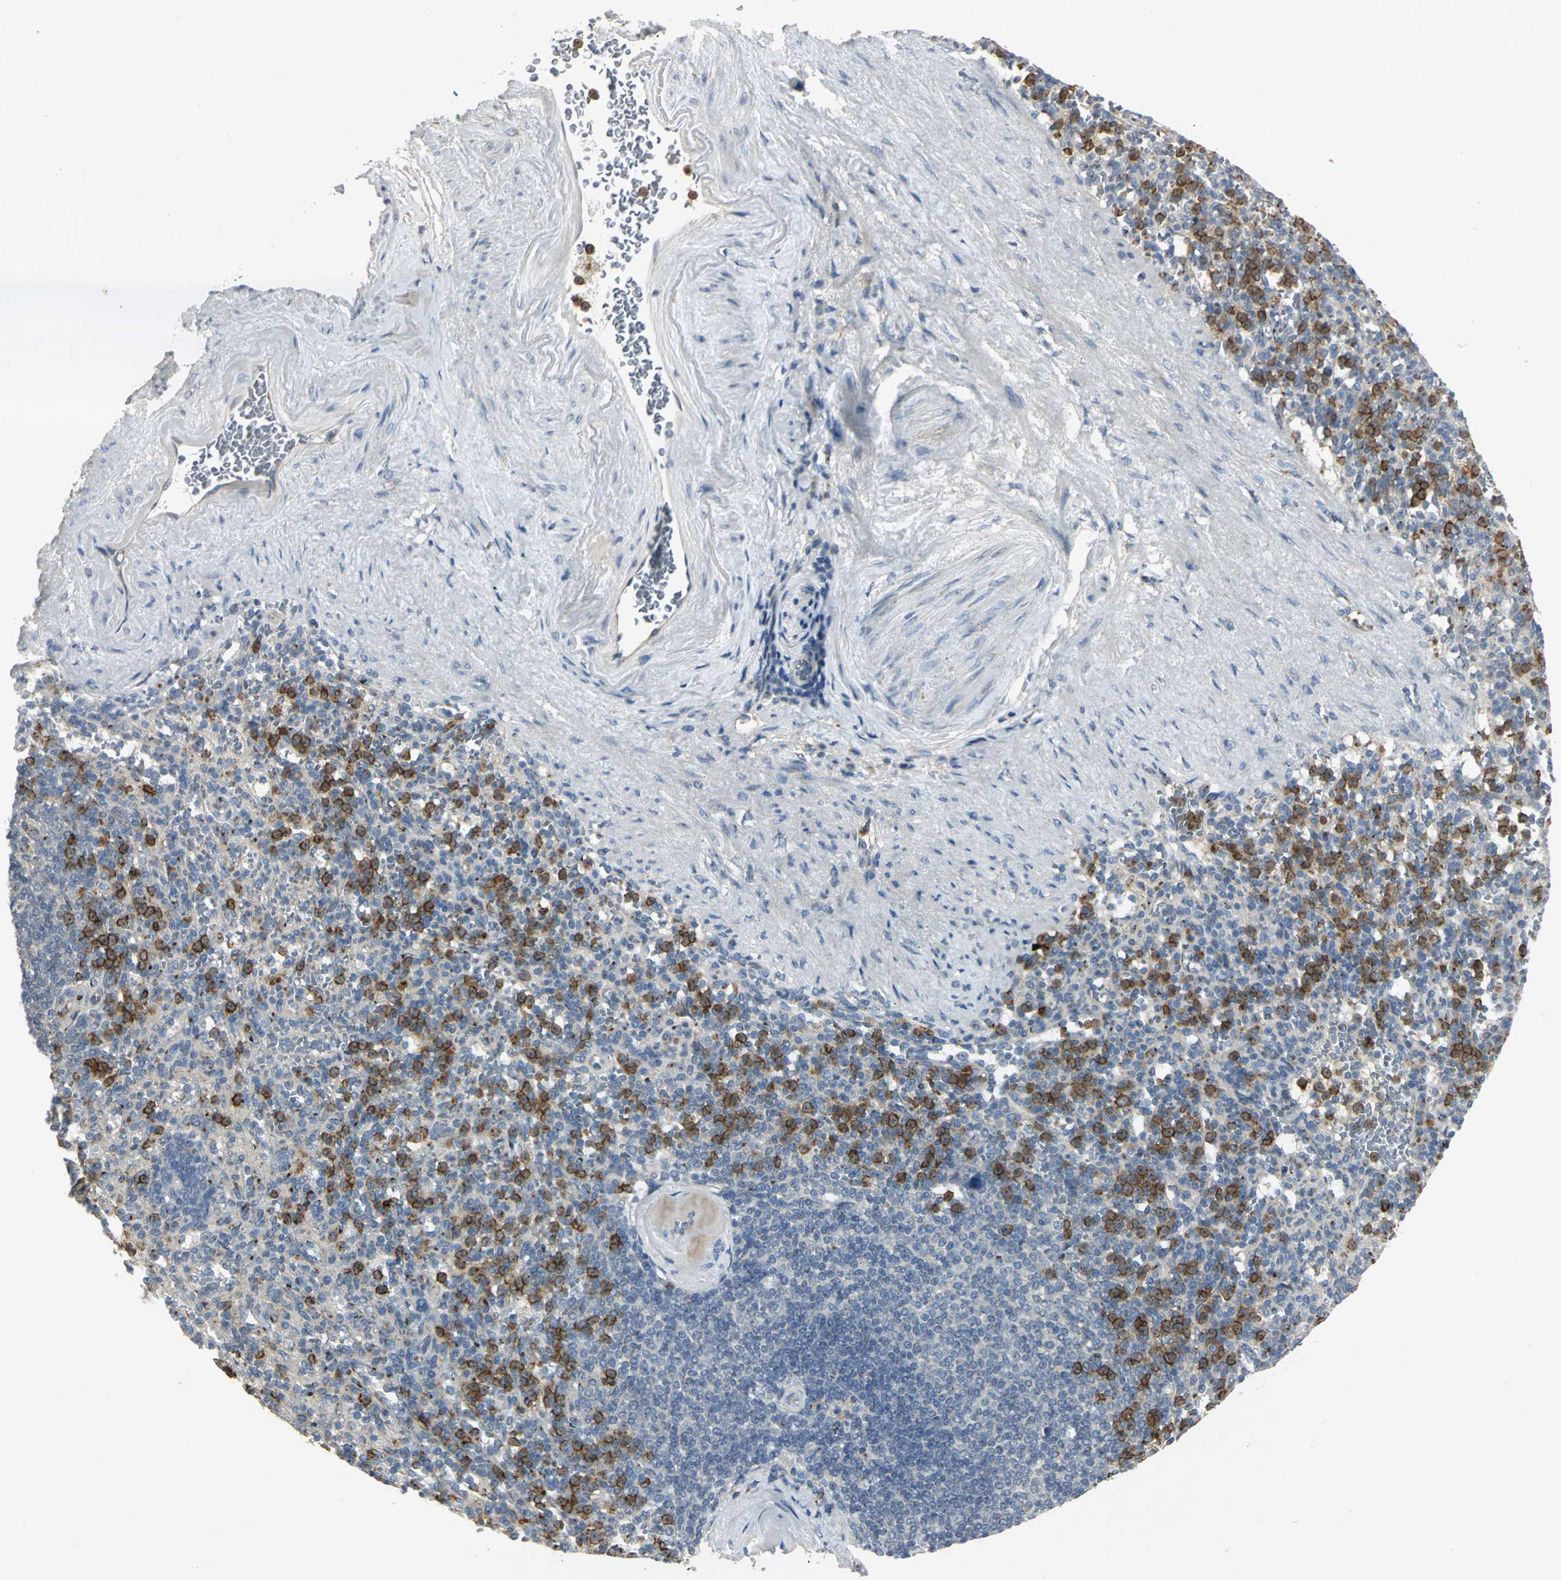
{"staining": {"intensity": "strong", "quantity": "<25%", "location": "cytoplasmic/membranous"}, "tissue": "spleen", "cell_type": "Cells in red pulp", "image_type": "normal", "snomed": [{"axis": "morphology", "description": "Normal tissue, NOS"}, {"axis": "topography", "description": "Spleen"}], "caption": "This is an image of IHC staining of normal spleen, which shows strong positivity in the cytoplasmic/membranous of cells in red pulp.", "gene": "TM9SF2", "patient": {"sex": "female", "age": 74}}